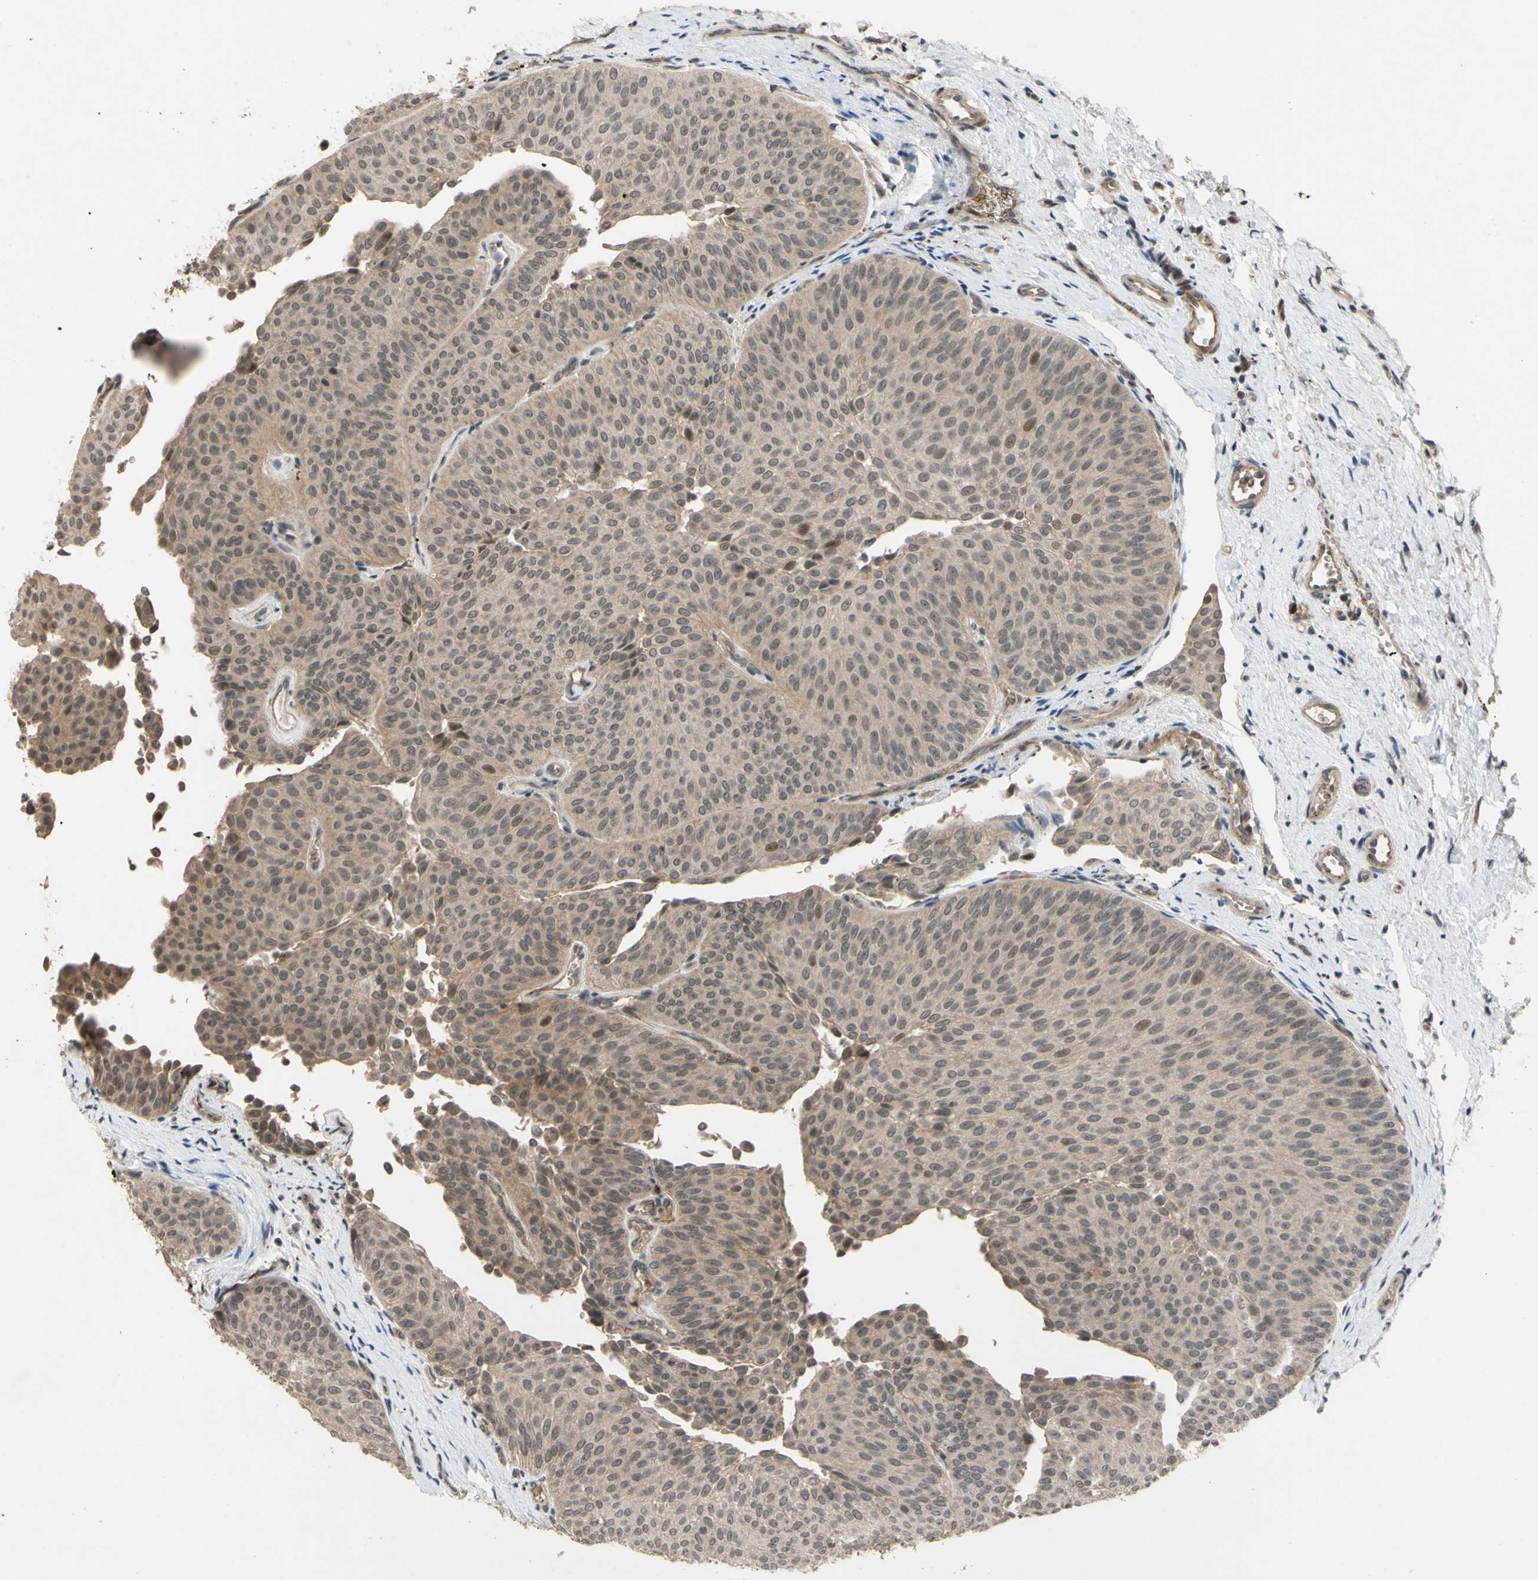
{"staining": {"intensity": "weak", "quantity": ">75%", "location": "cytoplasmic/membranous"}, "tissue": "urothelial cancer", "cell_type": "Tumor cells", "image_type": "cancer", "snomed": [{"axis": "morphology", "description": "Urothelial carcinoma, Low grade"}, {"axis": "topography", "description": "Urinary bladder"}], "caption": "Tumor cells exhibit weak cytoplasmic/membranous staining in about >75% of cells in urothelial carcinoma (low-grade).", "gene": "ALK", "patient": {"sex": "female", "age": 60}}